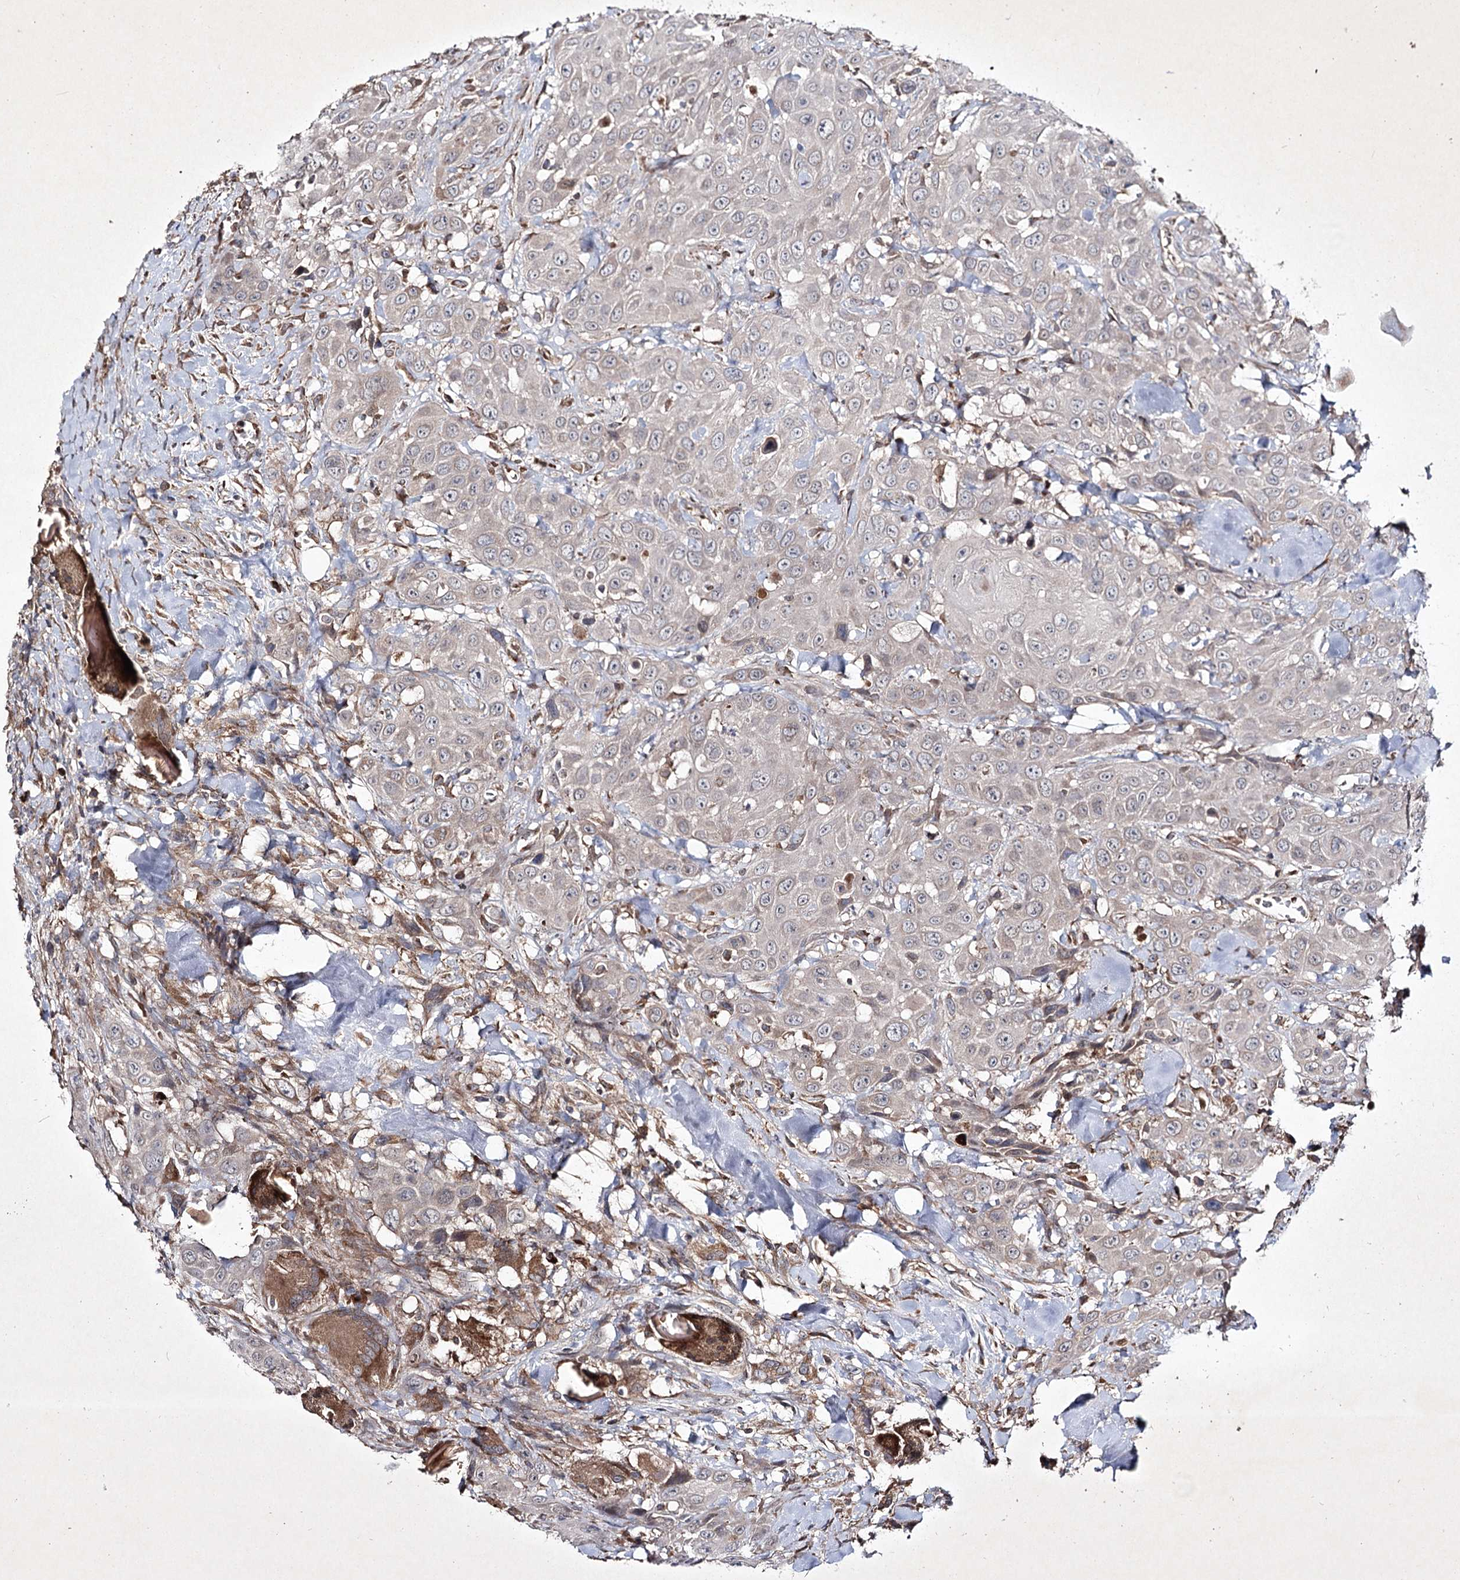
{"staining": {"intensity": "weak", "quantity": "<25%", "location": "cytoplasmic/membranous"}, "tissue": "head and neck cancer", "cell_type": "Tumor cells", "image_type": "cancer", "snomed": [{"axis": "morphology", "description": "Squamous cell carcinoma, NOS"}, {"axis": "topography", "description": "Head-Neck"}], "caption": "A high-resolution image shows immunohistochemistry (IHC) staining of head and neck cancer, which displays no significant staining in tumor cells.", "gene": "ALG9", "patient": {"sex": "male", "age": 81}}